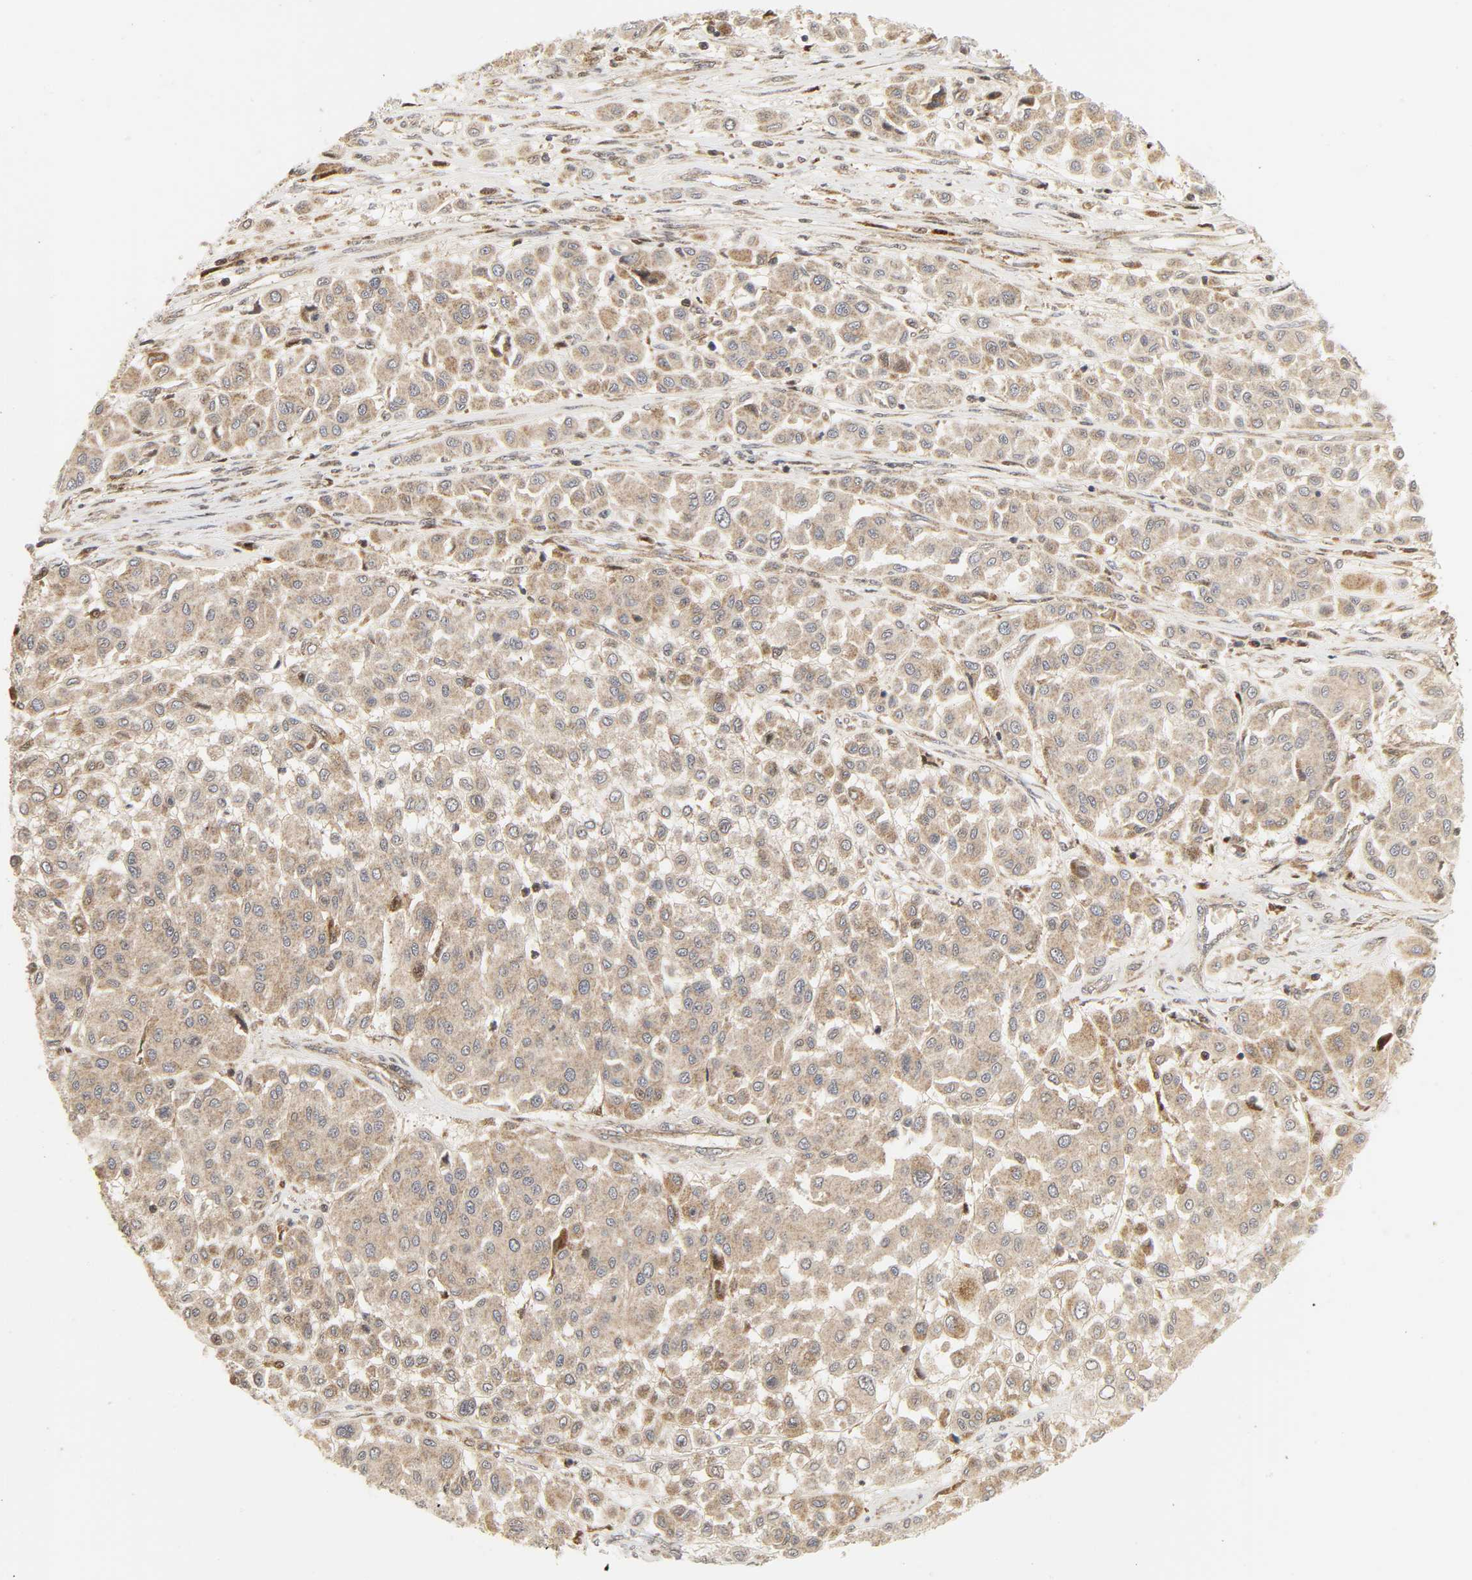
{"staining": {"intensity": "moderate", "quantity": ">75%", "location": "cytoplasmic/membranous"}, "tissue": "melanoma", "cell_type": "Tumor cells", "image_type": "cancer", "snomed": [{"axis": "morphology", "description": "Malignant melanoma, Metastatic site"}, {"axis": "topography", "description": "Soft tissue"}], "caption": "Human malignant melanoma (metastatic site) stained with a protein marker demonstrates moderate staining in tumor cells.", "gene": "CHUK", "patient": {"sex": "male", "age": 41}}